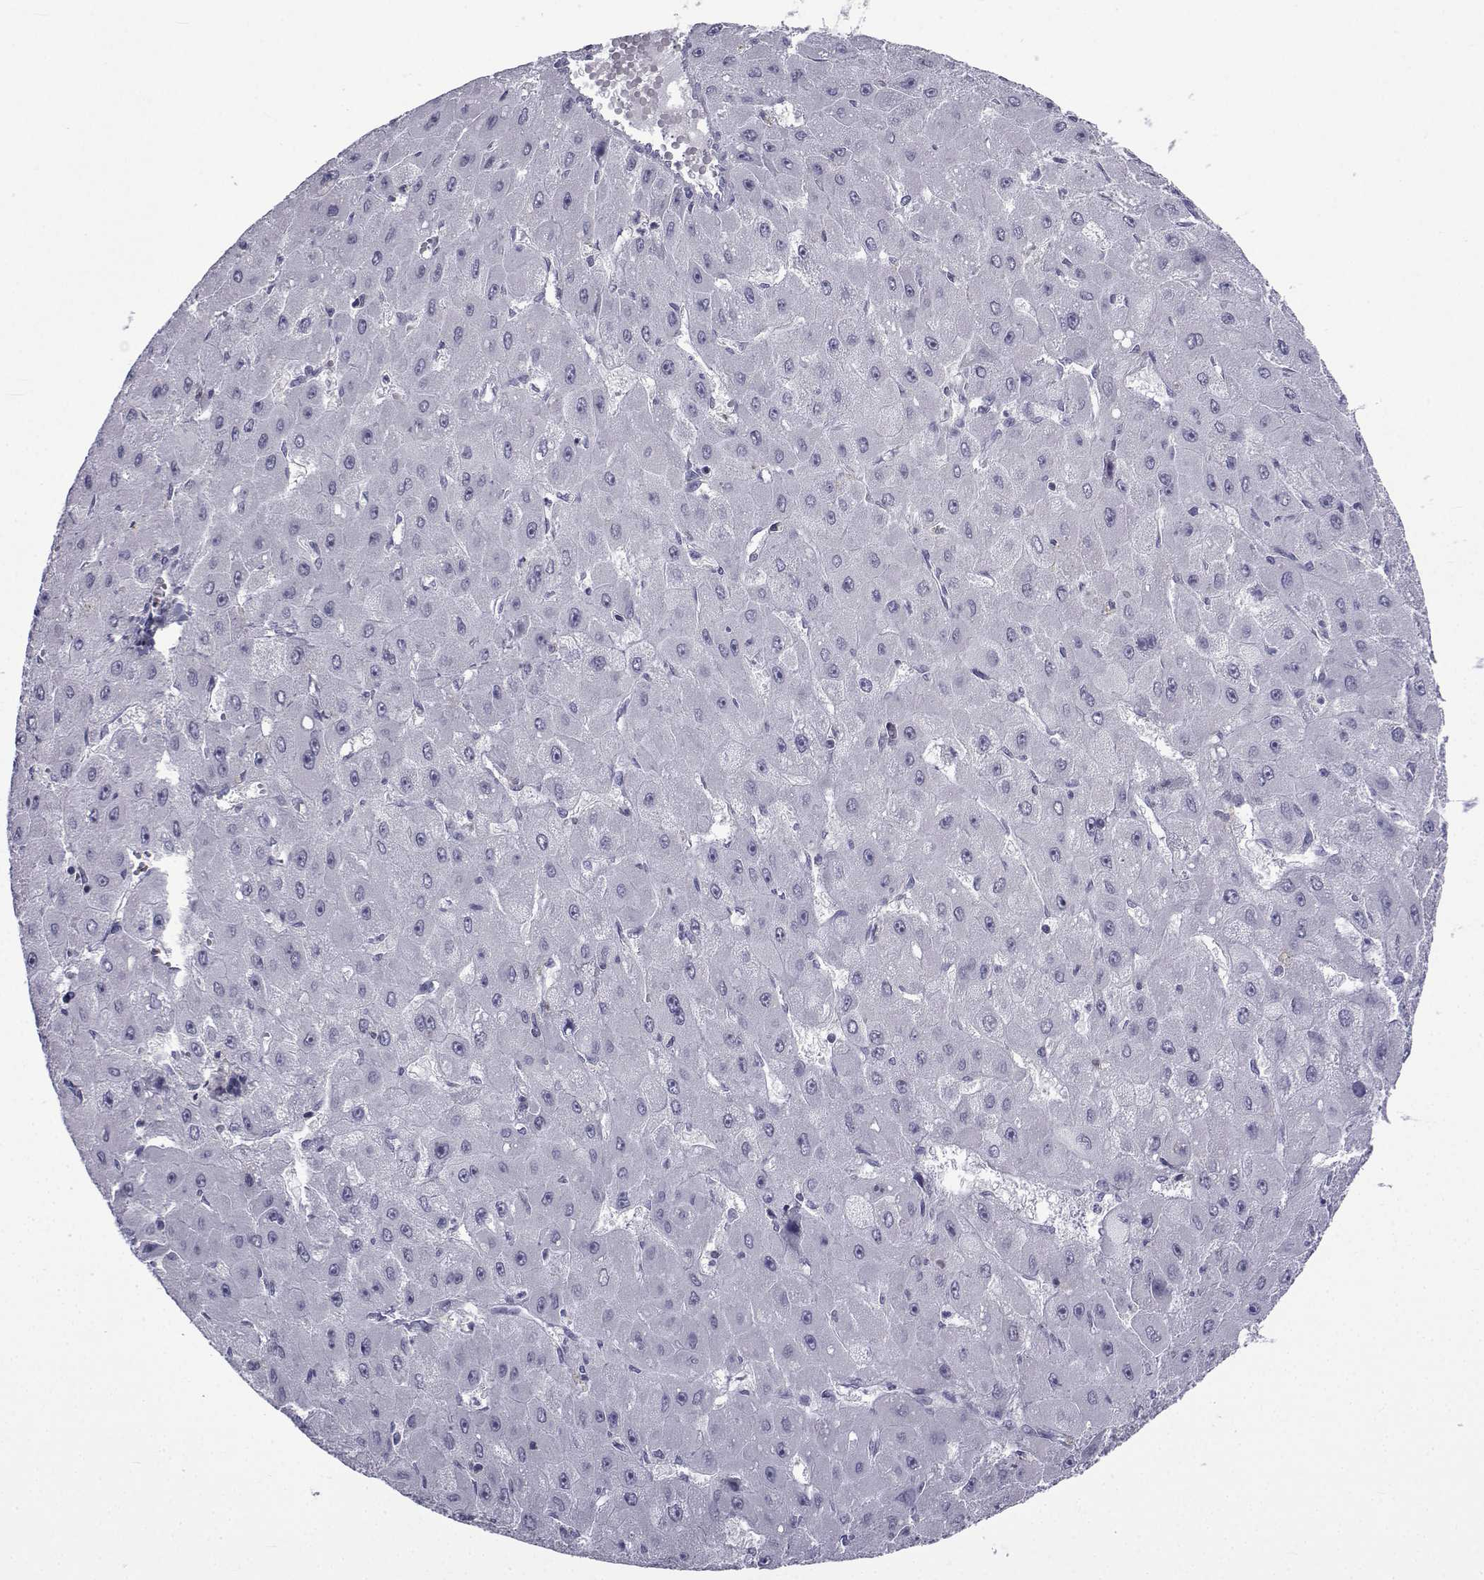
{"staining": {"intensity": "negative", "quantity": "none", "location": "none"}, "tissue": "liver cancer", "cell_type": "Tumor cells", "image_type": "cancer", "snomed": [{"axis": "morphology", "description": "Carcinoma, Hepatocellular, NOS"}, {"axis": "topography", "description": "Liver"}], "caption": "A histopathology image of liver cancer stained for a protein reveals no brown staining in tumor cells.", "gene": "PDE6H", "patient": {"sex": "female", "age": 25}}